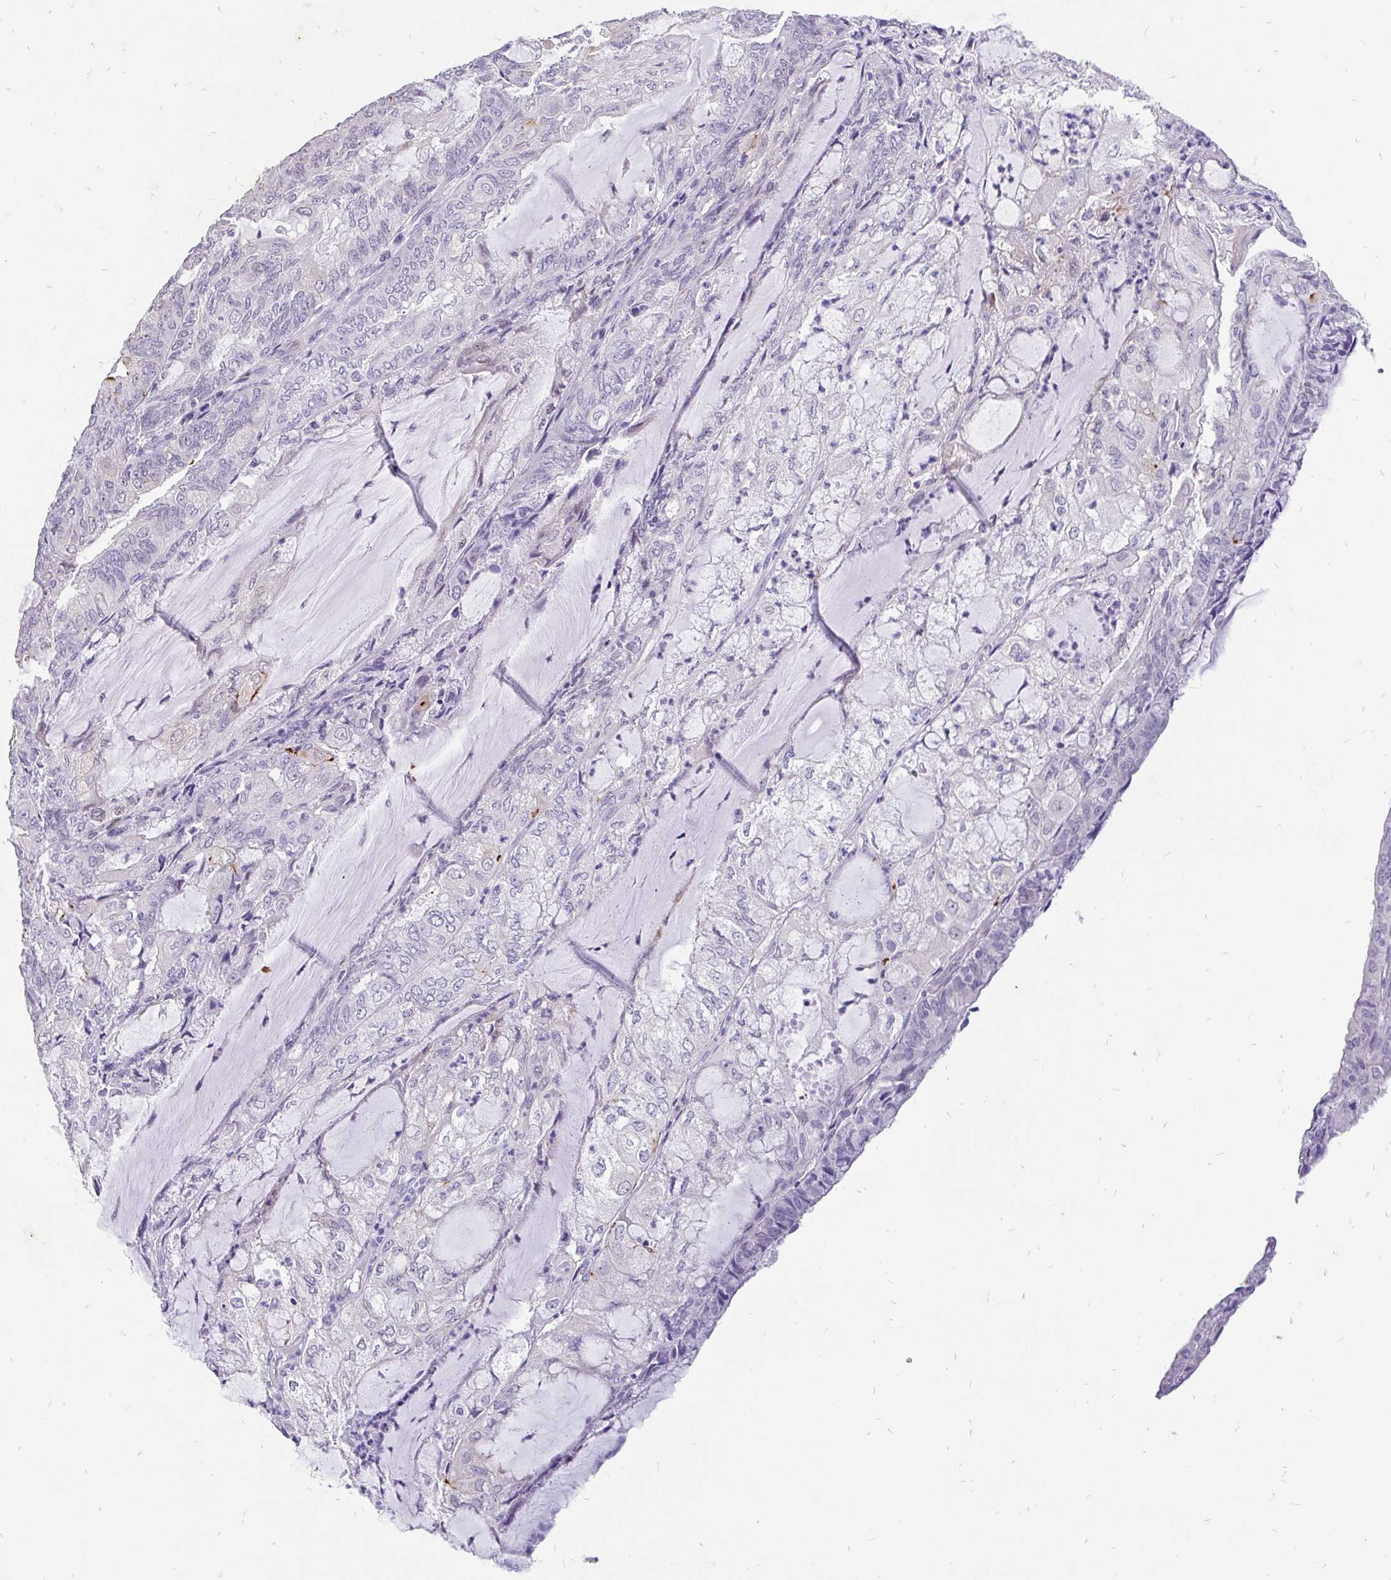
{"staining": {"intensity": "negative", "quantity": "none", "location": "none"}, "tissue": "endometrial cancer", "cell_type": "Tumor cells", "image_type": "cancer", "snomed": [{"axis": "morphology", "description": "Adenocarcinoma, NOS"}, {"axis": "topography", "description": "Endometrium"}], "caption": "Tumor cells show no significant positivity in endometrial cancer.", "gene": "EML5", "patient": {"sex": "female", "age": 81}}